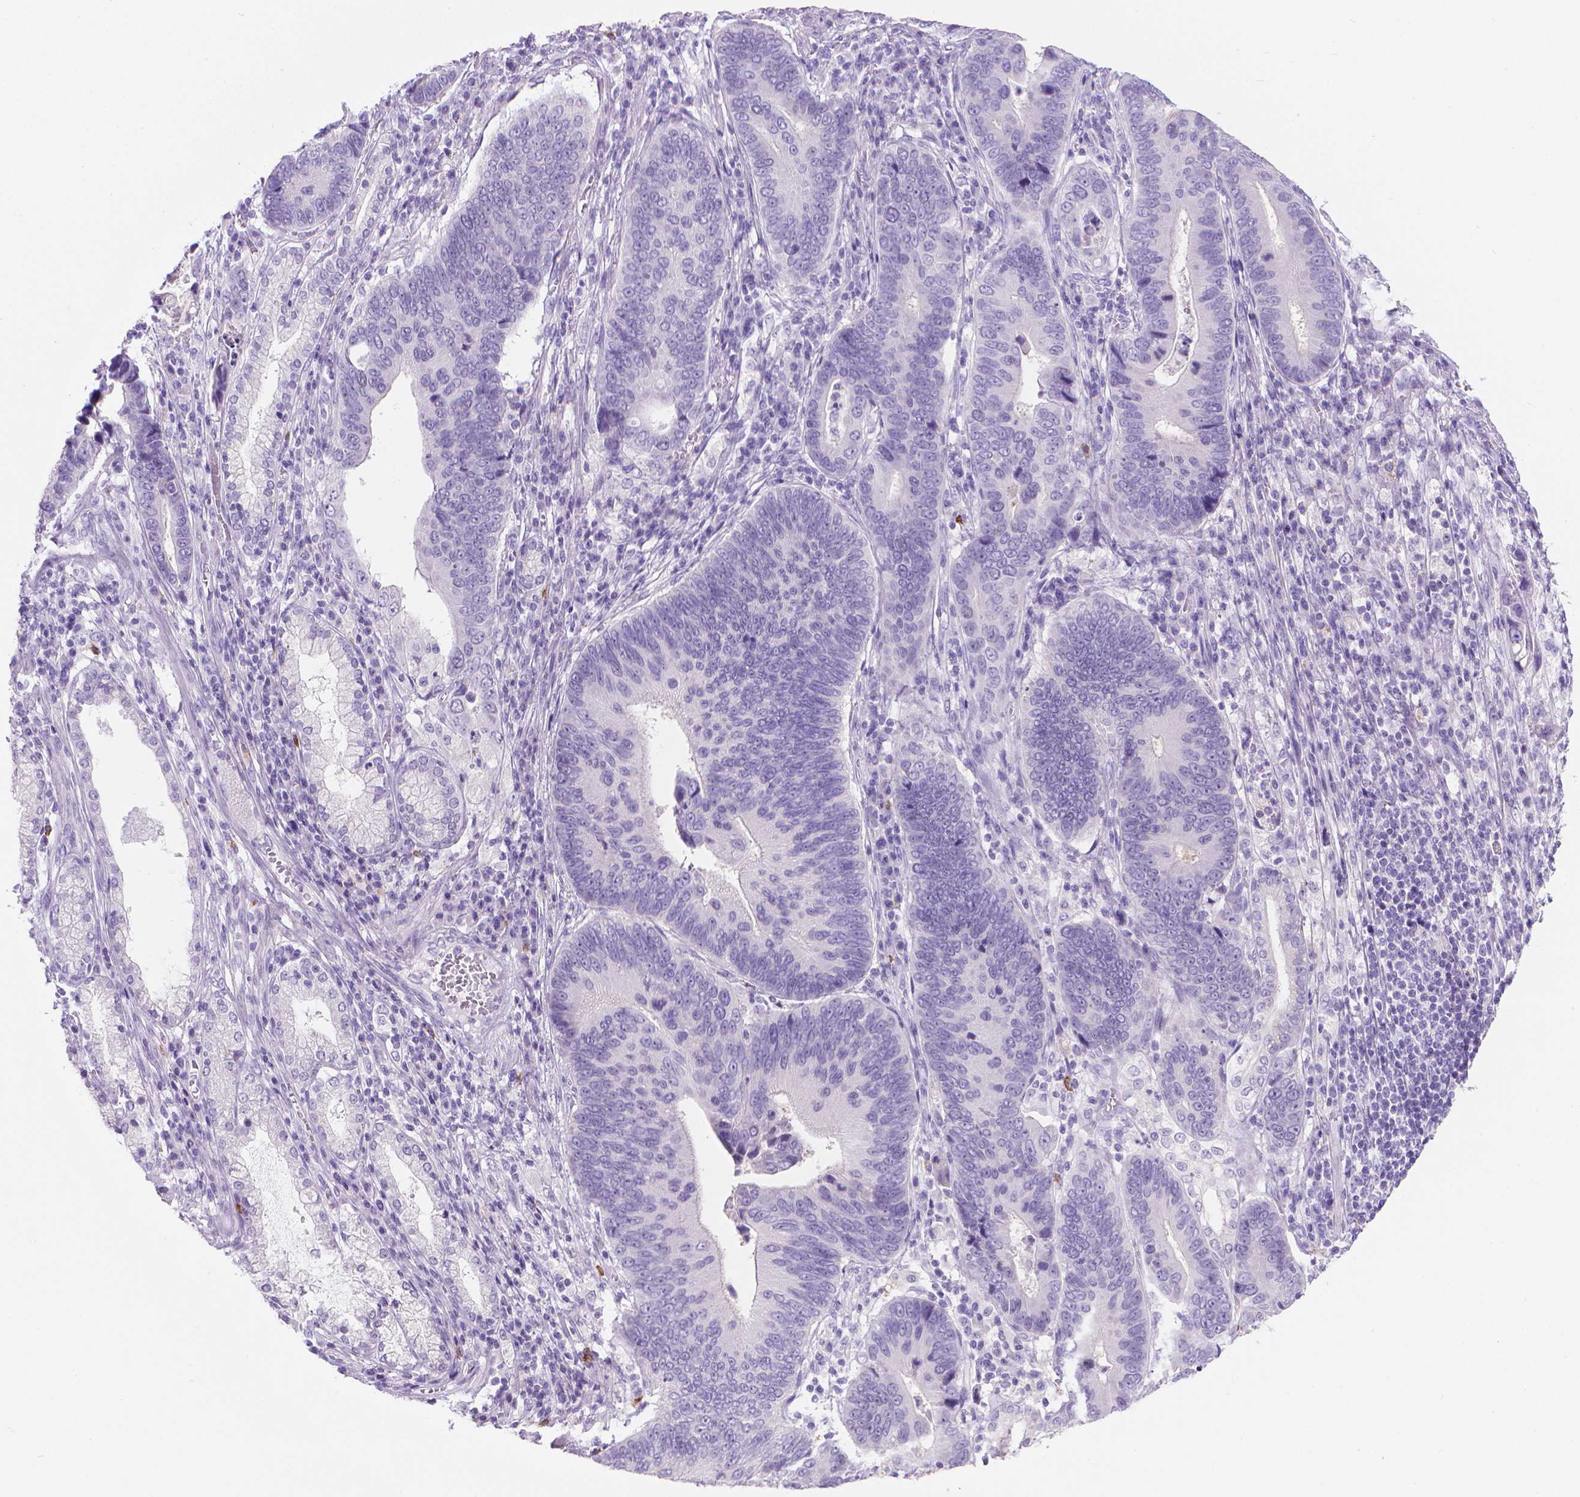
{"staining": {"intensity": "negative", "quantity": "none", "location": "none"}, "tissue": "stomach cancer", "cell_type": "Tumor cells", "image_type": "cancer", "snomed": [{"axis": "morphology", "description": "Adenocarcinoma, NOS"}, {"axis": "topography", "description": "Stomach"}], "caption": "The image reveals no staining of tumor cells in adenocarcinoma (stomach).", "gene": "SPAG6", "patient": {"sex": "male", "age": 84}}